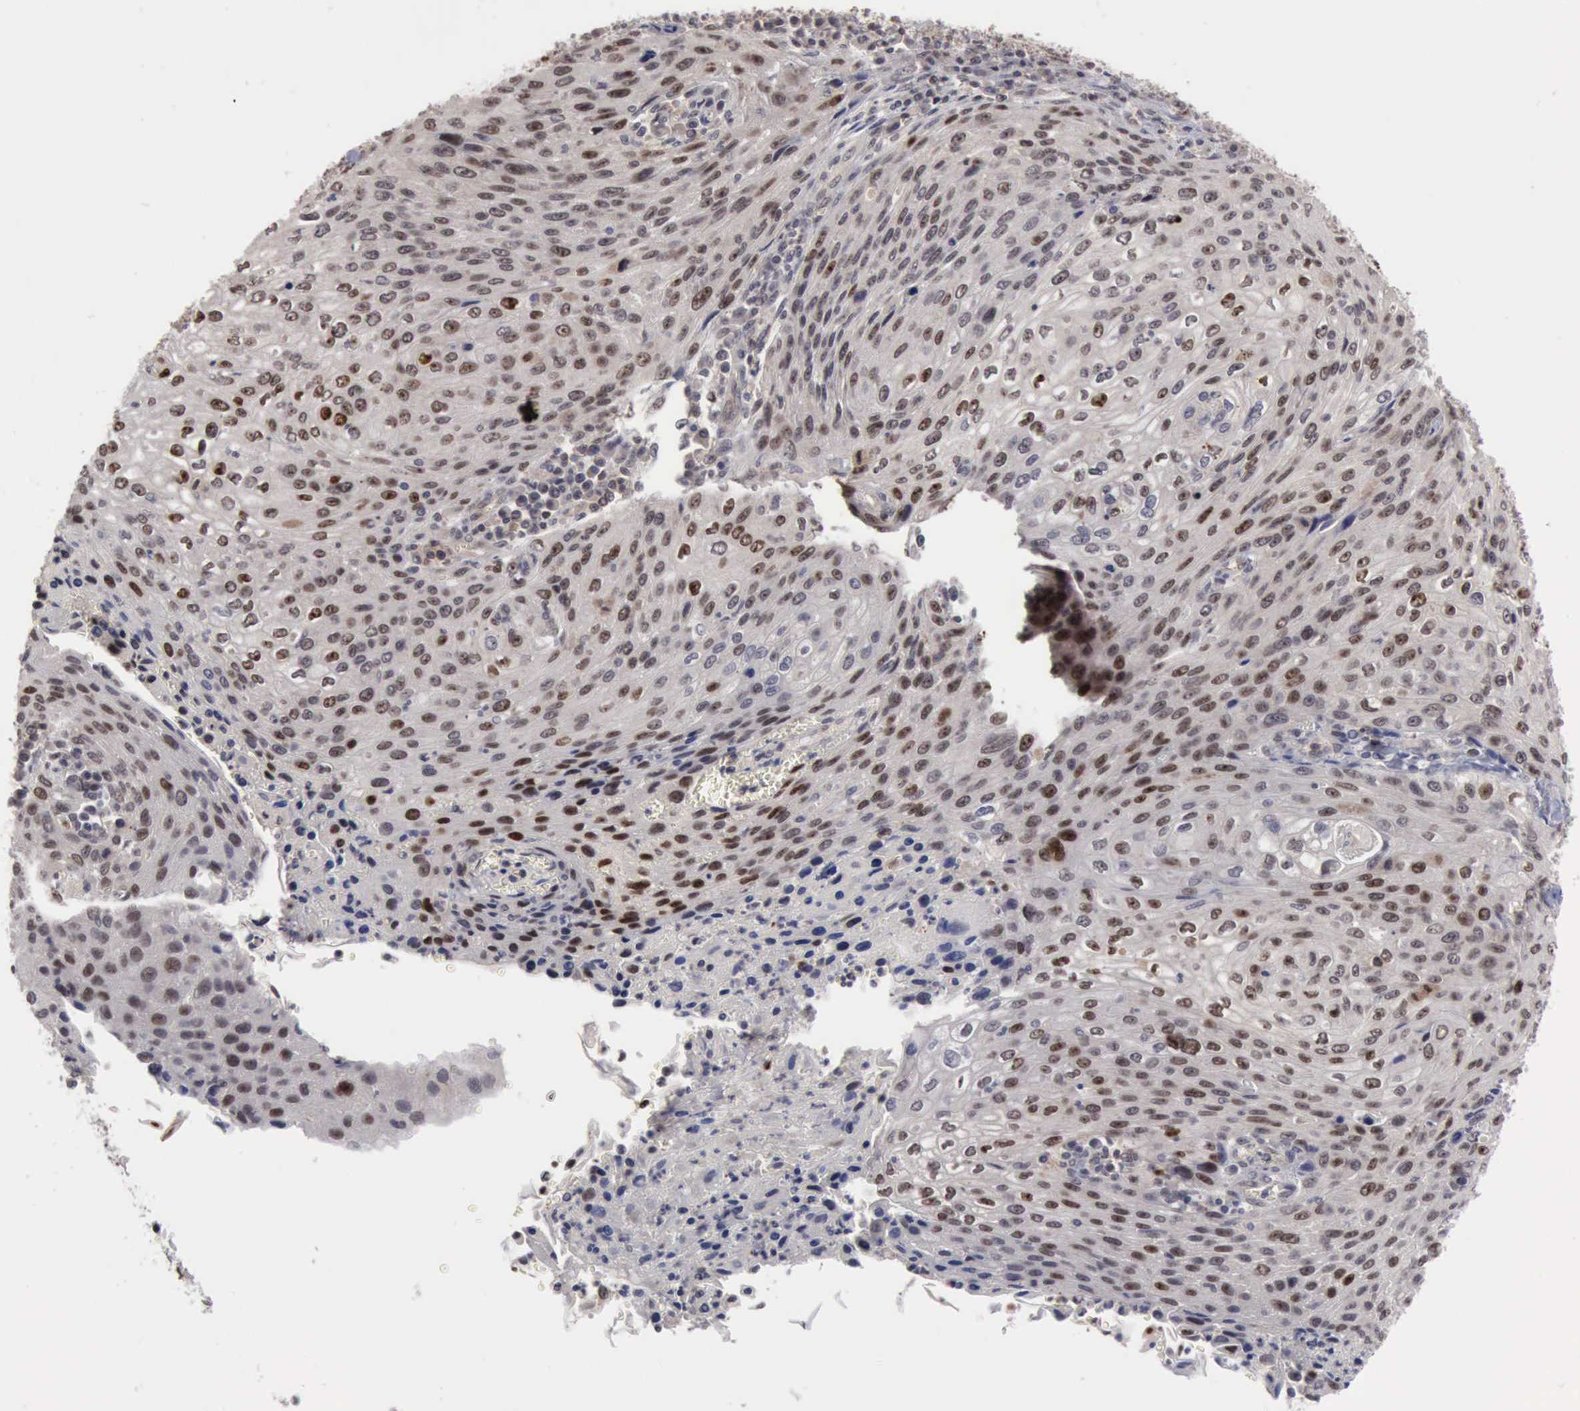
{"staining": {"intensity": "moderate", "quantity": "25%-75%", "location": "nuclear"}, "tissue": "cervical cancer", "cell_type": "Tumor cells", "image_type": "cancer", "snomed": [{"axis": "morphology", "description": "Squamous cell carcinoma, NOS"}, {"axis": "topography", "description": "Cervix"}], "caption": "Squamous cell carcinoma (cervical) stained with a brown dye demonstrates moderate nuclear positive staining in about 25%-75% of tumor cells.", "gene": "CDKN2A", "patient": {"sex": "female", "age": 32}}